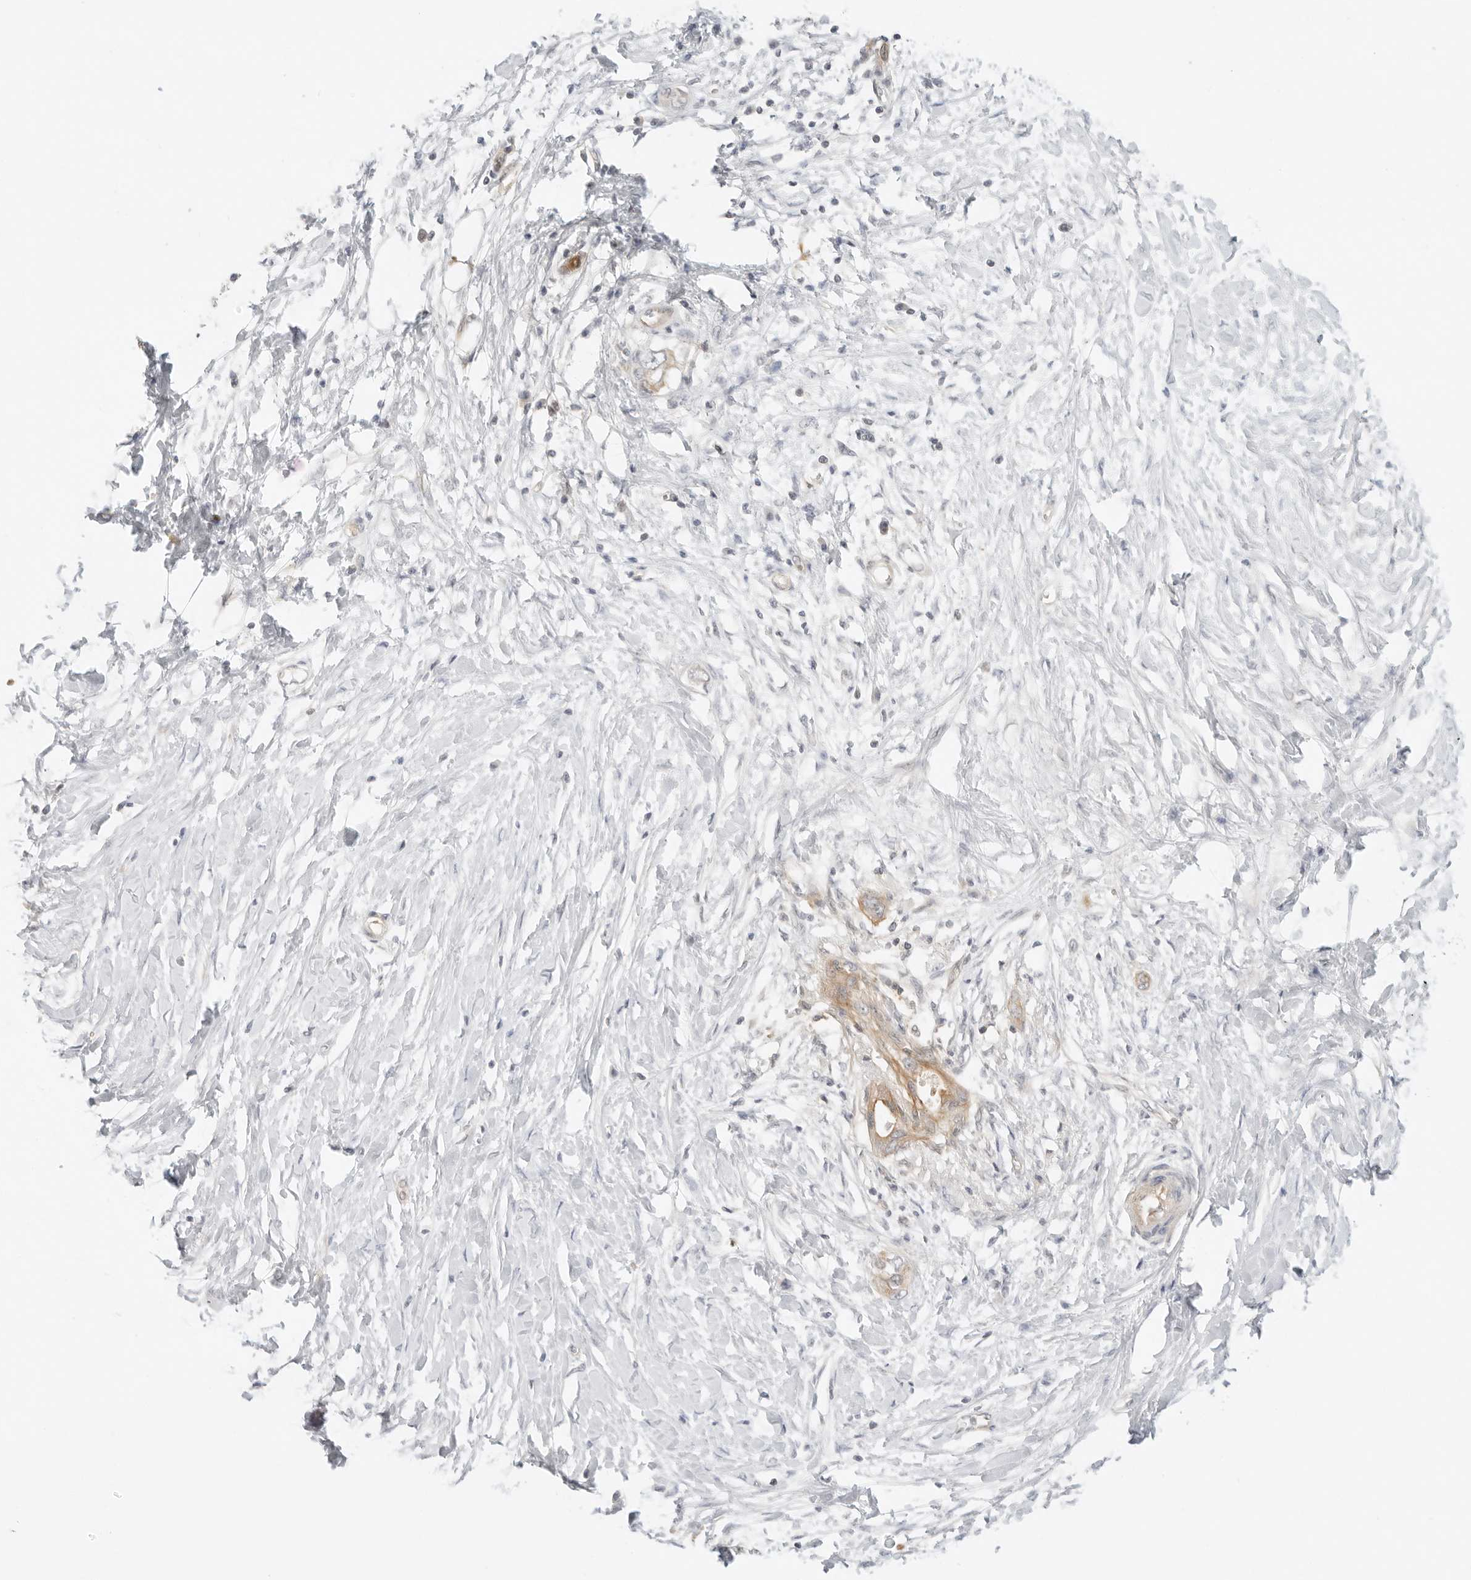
{"staining": {"intensity": "weak", "quantity": "25%-75%", "location": "cytoplasmic/membranous"}, "tissue": "pancreatic cancer", "cell_type": "Tumor cells", "image_type": "cancer", "snomed": [{"axis": "morphology", "description": "Normal tissue, NOS"}, {"axis": "morphology", "description": "Adenocarcinoma, NOS"}, {"axis": "topography", "description": "Pancreas"}, {"axis": "topography", "description": "Peripheral nerve tissue"}], "caption": "Pancreatic cancer (adenocarcinoma) was stained to show a protein in brown. There is low levels of weak cytoplasmic/membranous staining in about 25%-75% of tumor cells.", "gene": "OSCP1", "patient": {"sex": "male", "age": 59}}